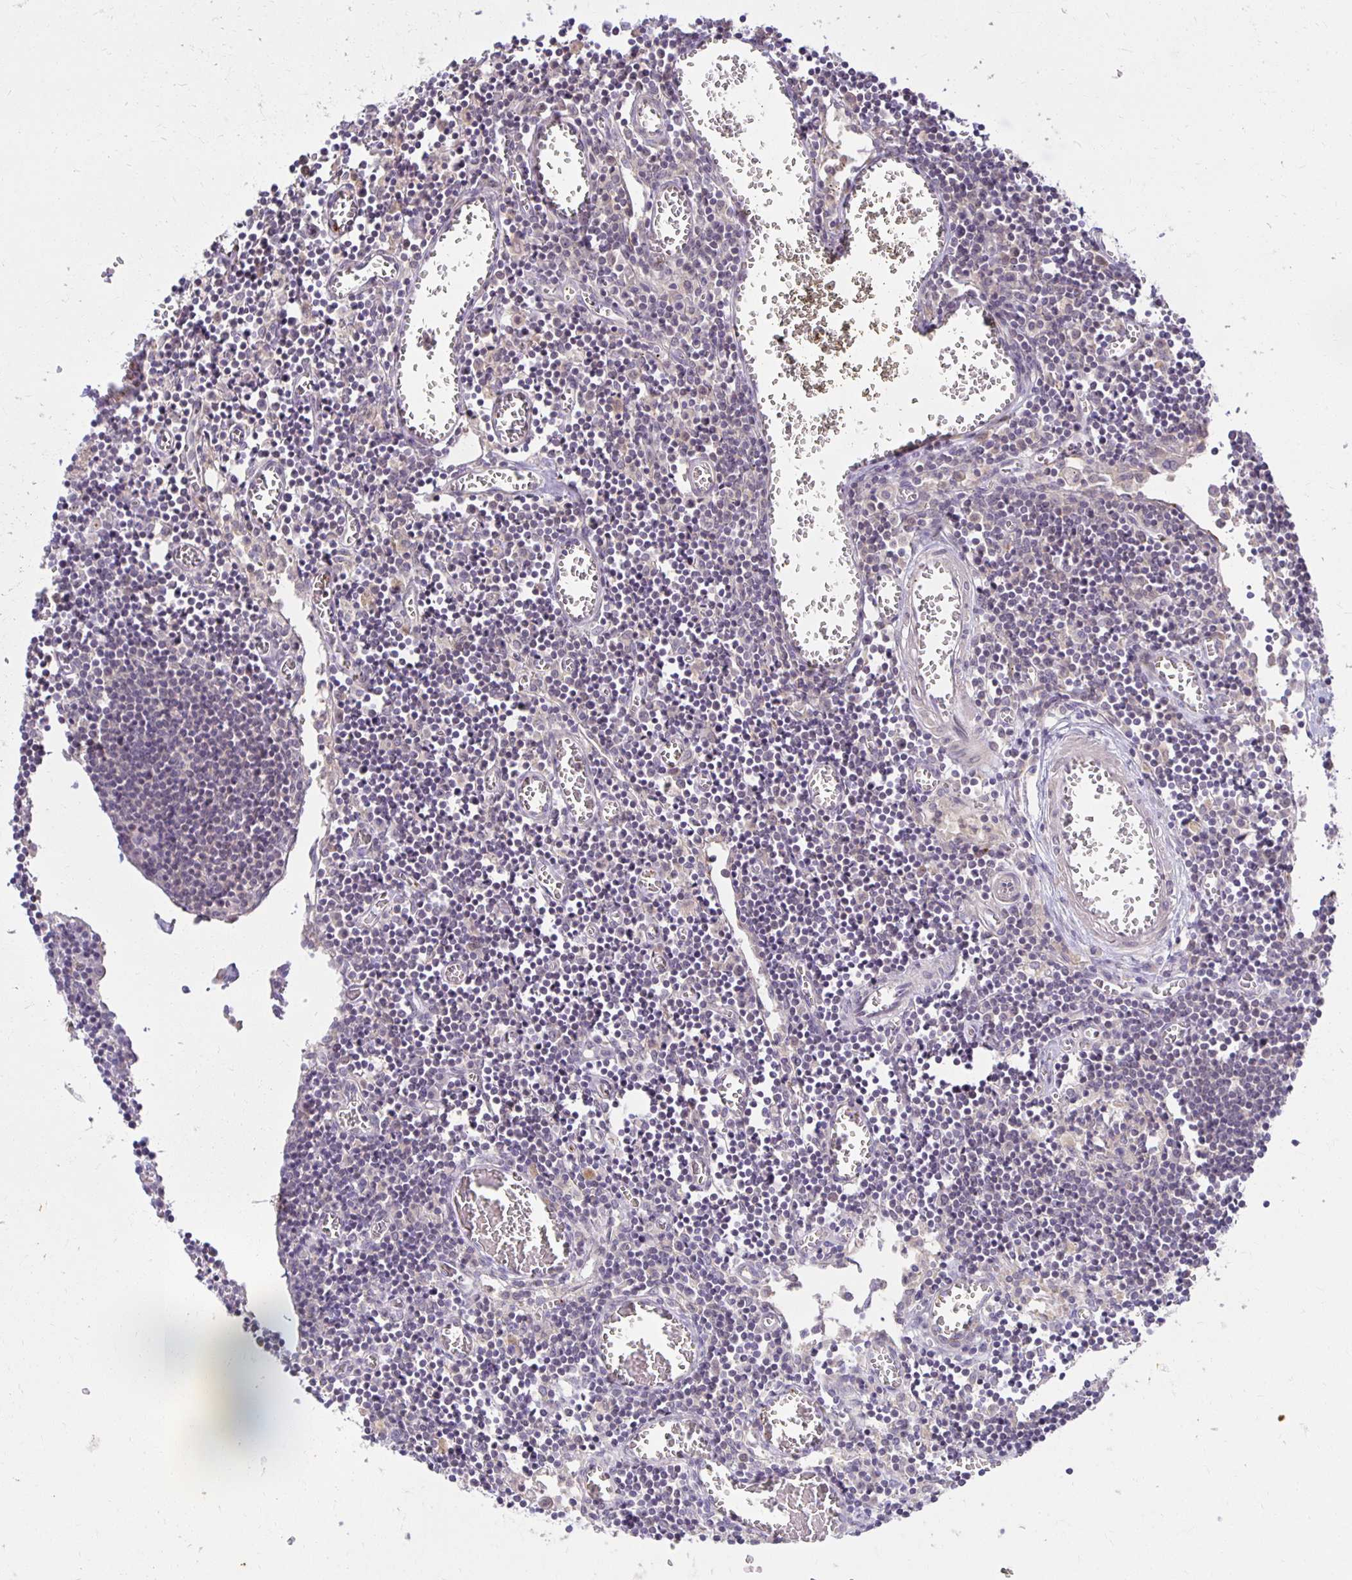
{"staining": {"intensity": "negative", "quantity": "none", "location": "none"}, "tissue": "lymph node", "cell_type": "Germinal center cells", "image_type": "normal", "snomed": [{"axis": "morphology", "description": "Normal tissue, NOS"}, {"axis": "topography", "description": "Lymph node"}], "caption": "DAB (3,3'-diaminobenzidine) immunohistochemical staining of normal human lymph node shows no significant expression in germinal center cells. The staining is performed using DAB brown chromogen with nuclei counter-stained in using hematoxylin.", "gene": "MIEN1", "patient": {"sex": "male", "age": 66}}